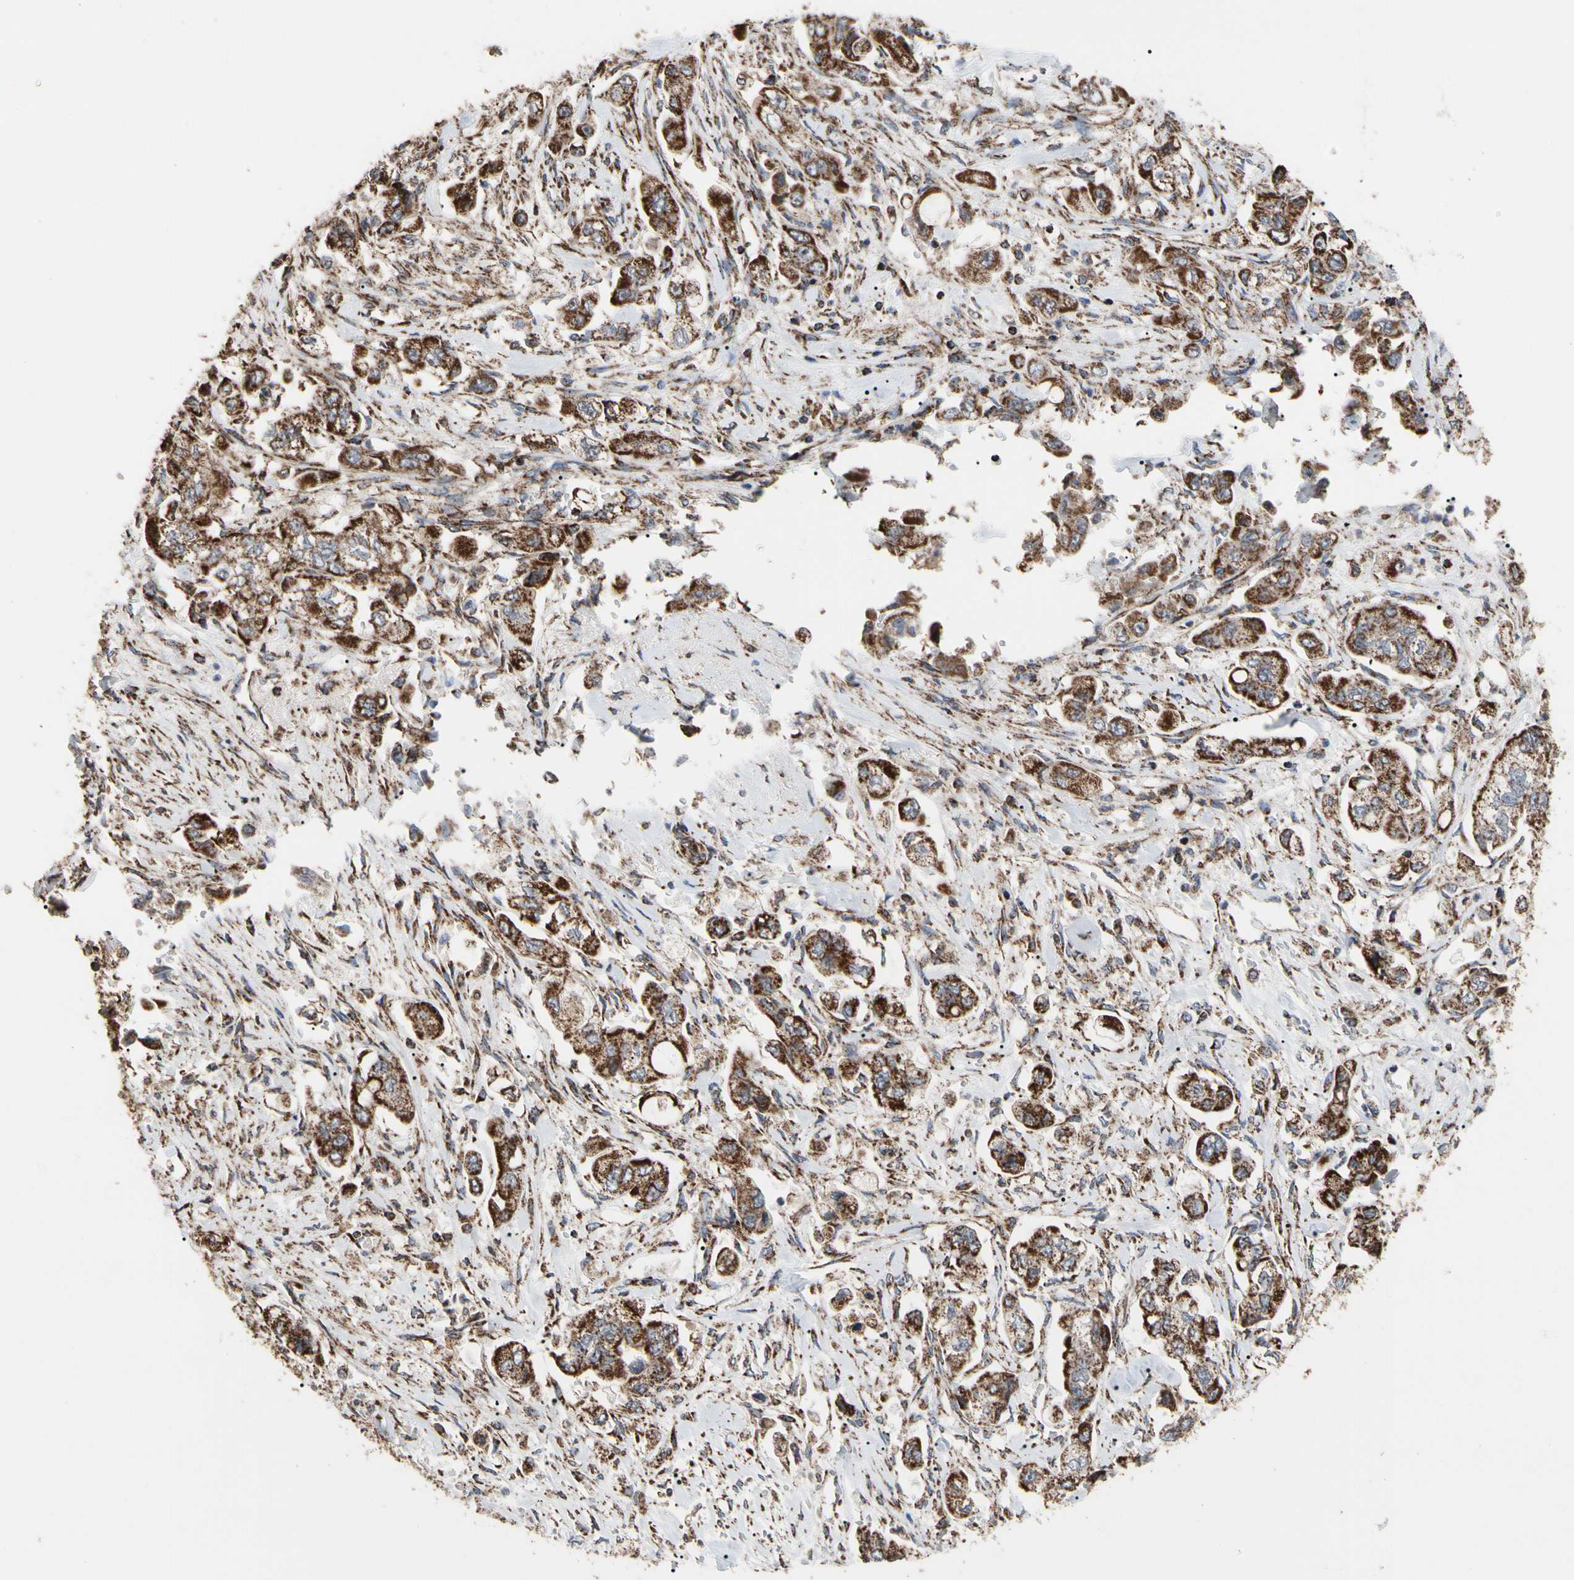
{"staining": {"intensity": "strong", "quantity": ">75%", "location": "cytoplasmic/membranous"}, "tissue": "stomach cancer", "cell_type": "Tumor cells", "image_type": "cancer", "snomed": [{"axis": "morphology", "description": "Adenocarcinoma, NOS"}, {"axis": "topography", "description": "Stomach"}], "caption": "DAB (3,3'-diaminobenzidine) immunohistochemical staining of human stomach adenocarcinoma demonstrates strong cytoplasmic/membranous protein positivity in approximately >75% of tumor cells.", "gene": "FAM110B", "patient": {"sex": "male", "age": 62}}